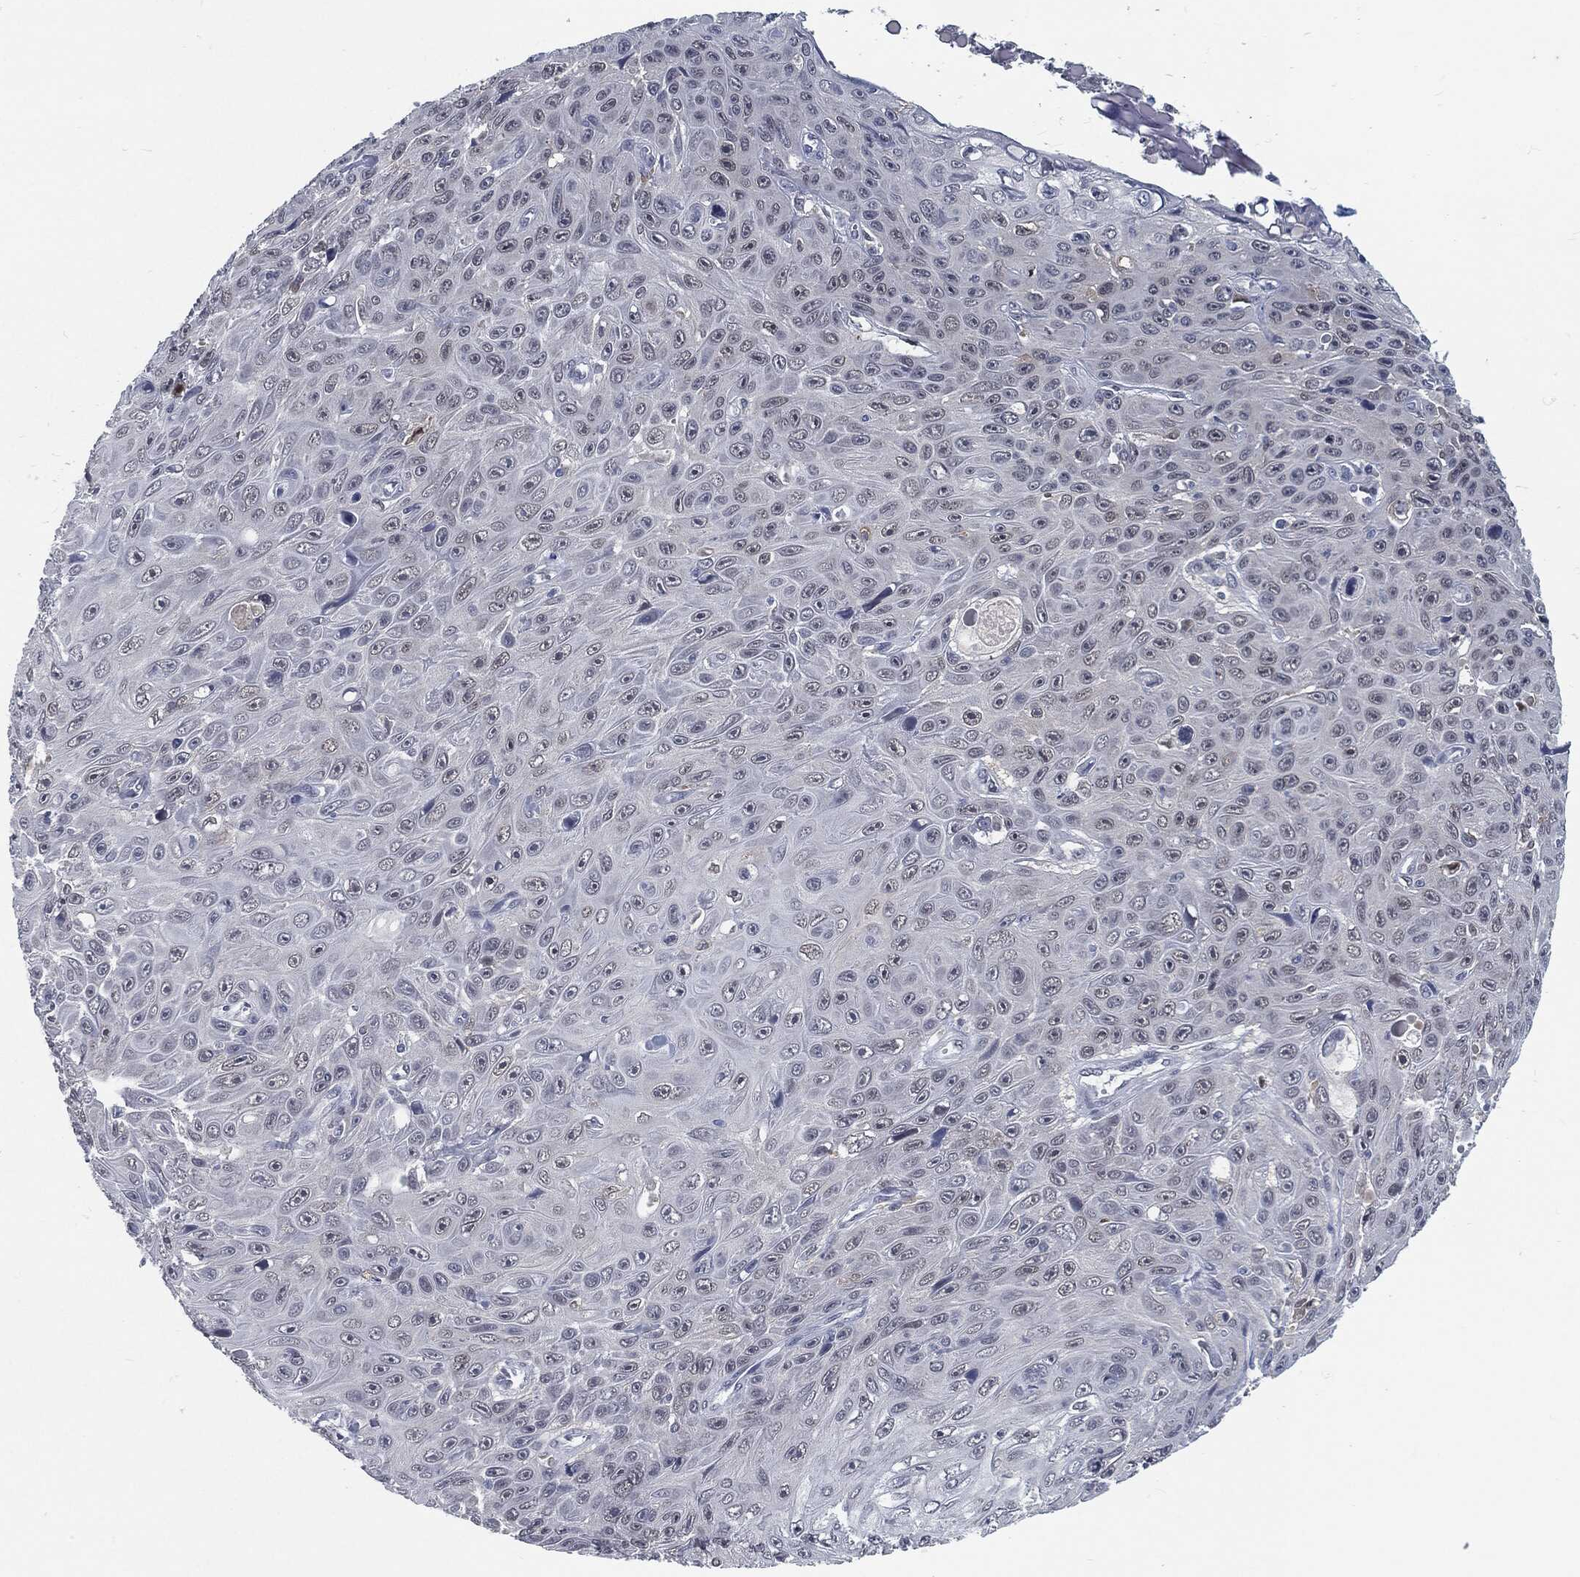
{"staining": {"intensity": "negative", "quantity": "none", "location": "none"}, "tissue": "skin cancer", "cell_type": "Tumor cells", "image_type": "cancer", "snomed": [{"axis": "morphology", "description": "Squamous cell carcinoma, NOS"}, {"axis": "topography", "description": "Skin"}], "caption": "Immunohistochemistry image of human skin cancer stained for a protein (brown), which displays no staining in tumor cells.", "gene": "PROM1", "patient": {"sex": "male", "age": 82}}